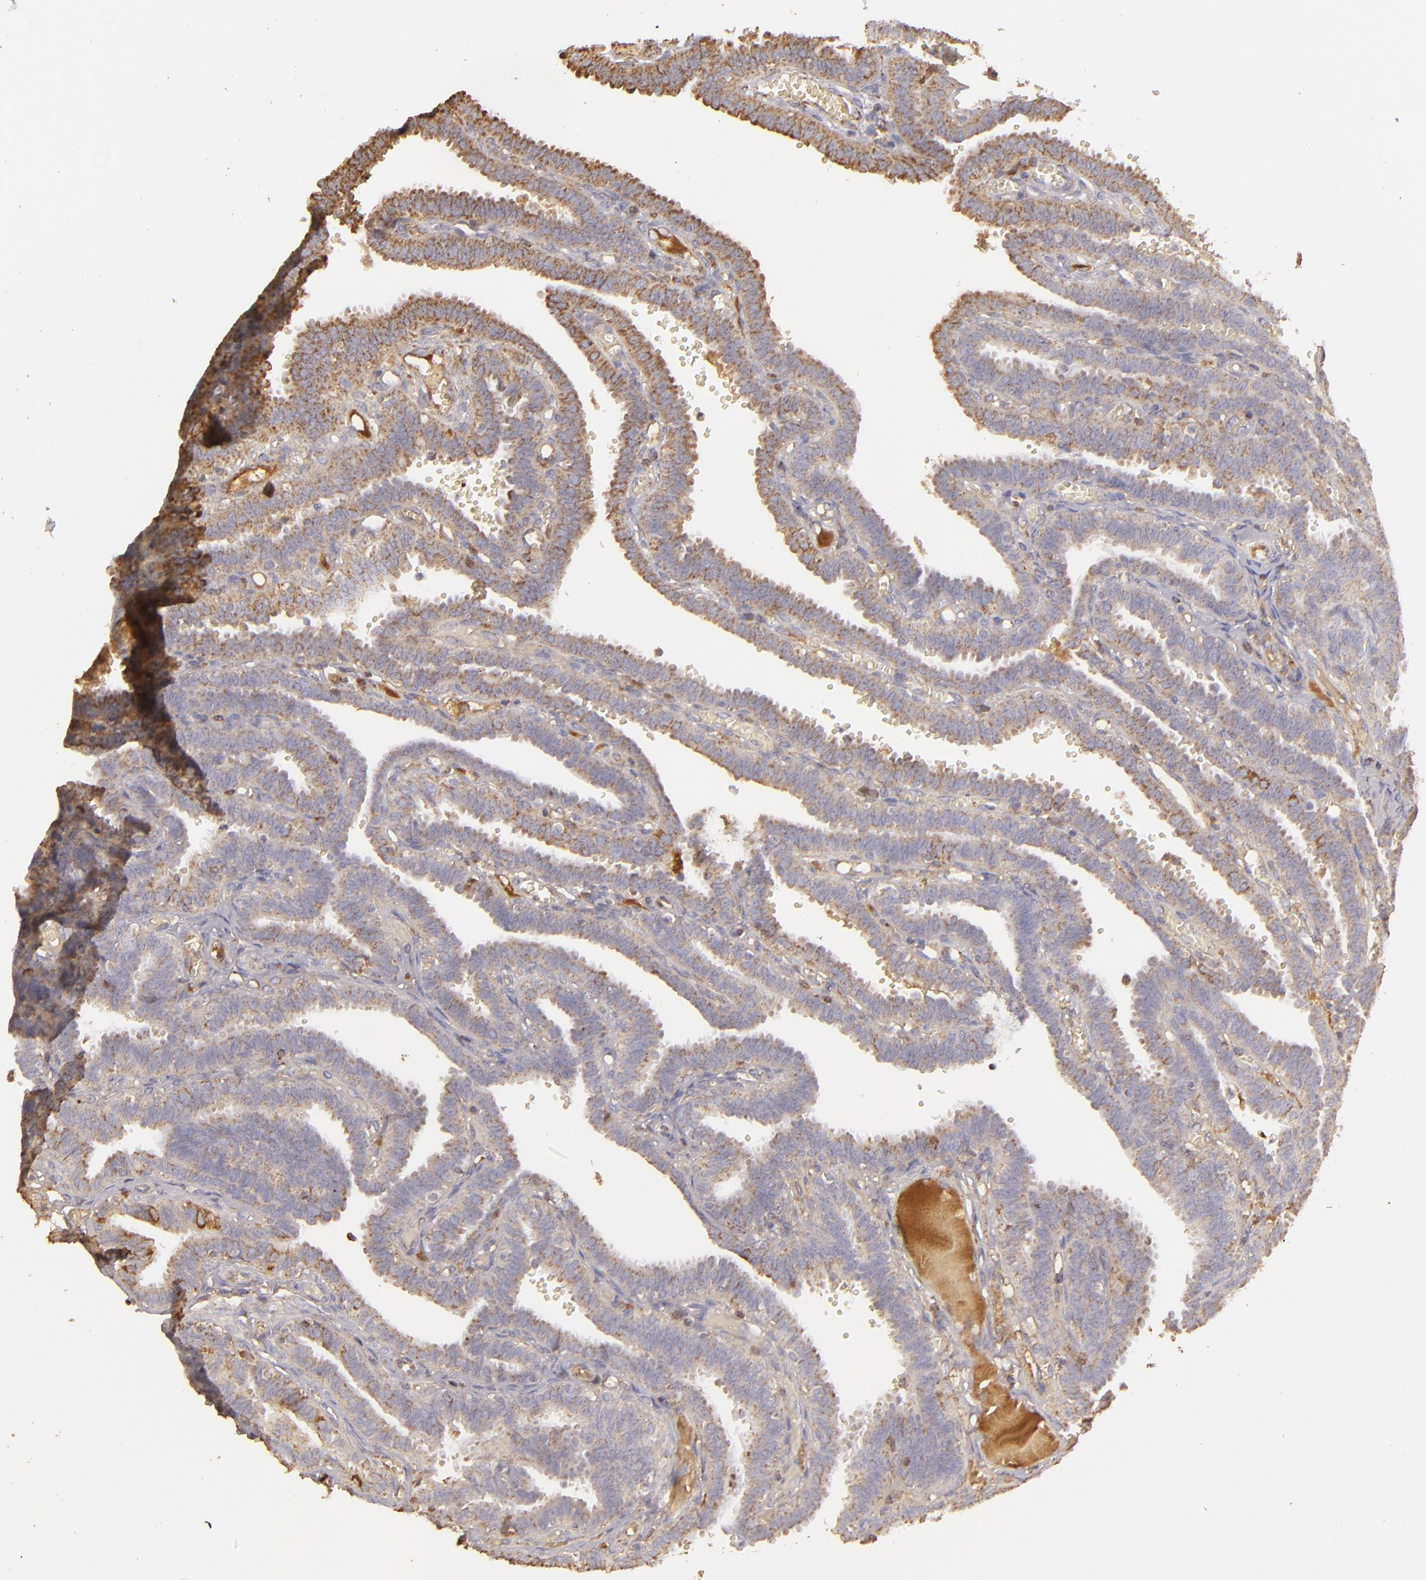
{"staining": {"intensity": "moderate", "quantity": ">75%", "location": "cytoplasmic/membranous"}, "tissue": "fallopian tube", "cell_type": "Glandular cells", "image_type": "normal", "snomed": [{"axis": "morphology", "description": "Normal tissue, NOS"}, {"axis": "topography", "description": "Fallopian tube"}], "caption": "Moderate cytoplasmic/membranous positivity is identified in approximately >75% of glandular cells in normal fallopian tube. (brown staining indicates protein expression, while blue staining denotes nuclei).", "gene": "CFB", "patient": {"sex": "female", "age": 29}}